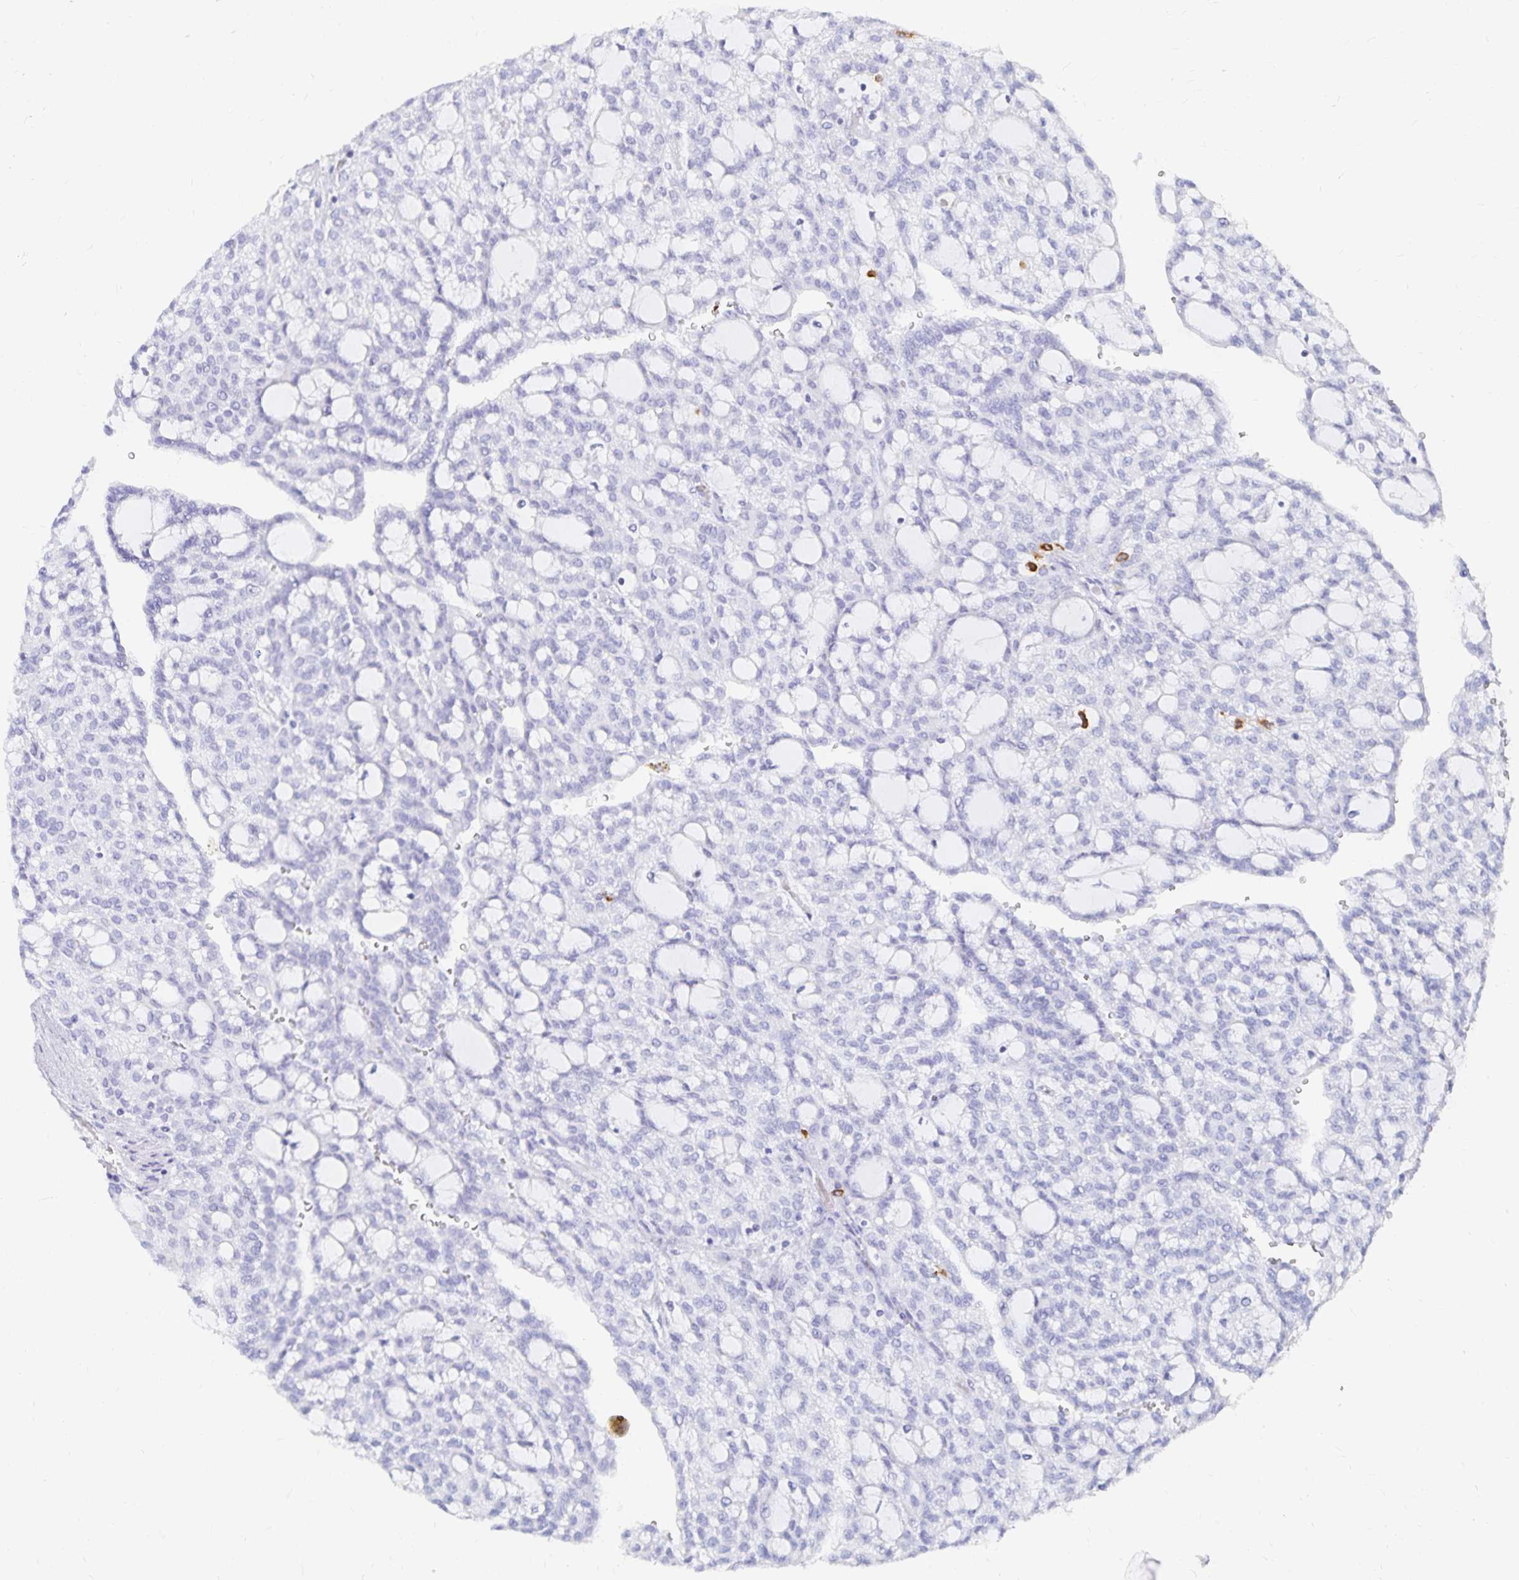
{"staining": {"intensity": "negative", "quantity": "none", "location": "none"}, "tissue": "renal cancer", "cell_type": "Tumor cells", "image_type": "cancer", "snomed": [{"axis": "morphology", "description": "Adenocarcinoma, NOS"}, {"axis": "topography", "description": "Kidney"}], "caption": "Tumor cells show no significant protein staining in renal cancer. (Brightfield microscopy of DAB (3,3'-diaminobenzidine) IHC at high magnification).", "gene": "TNIP1", "patient": {"sex": "male", "age": 63}}